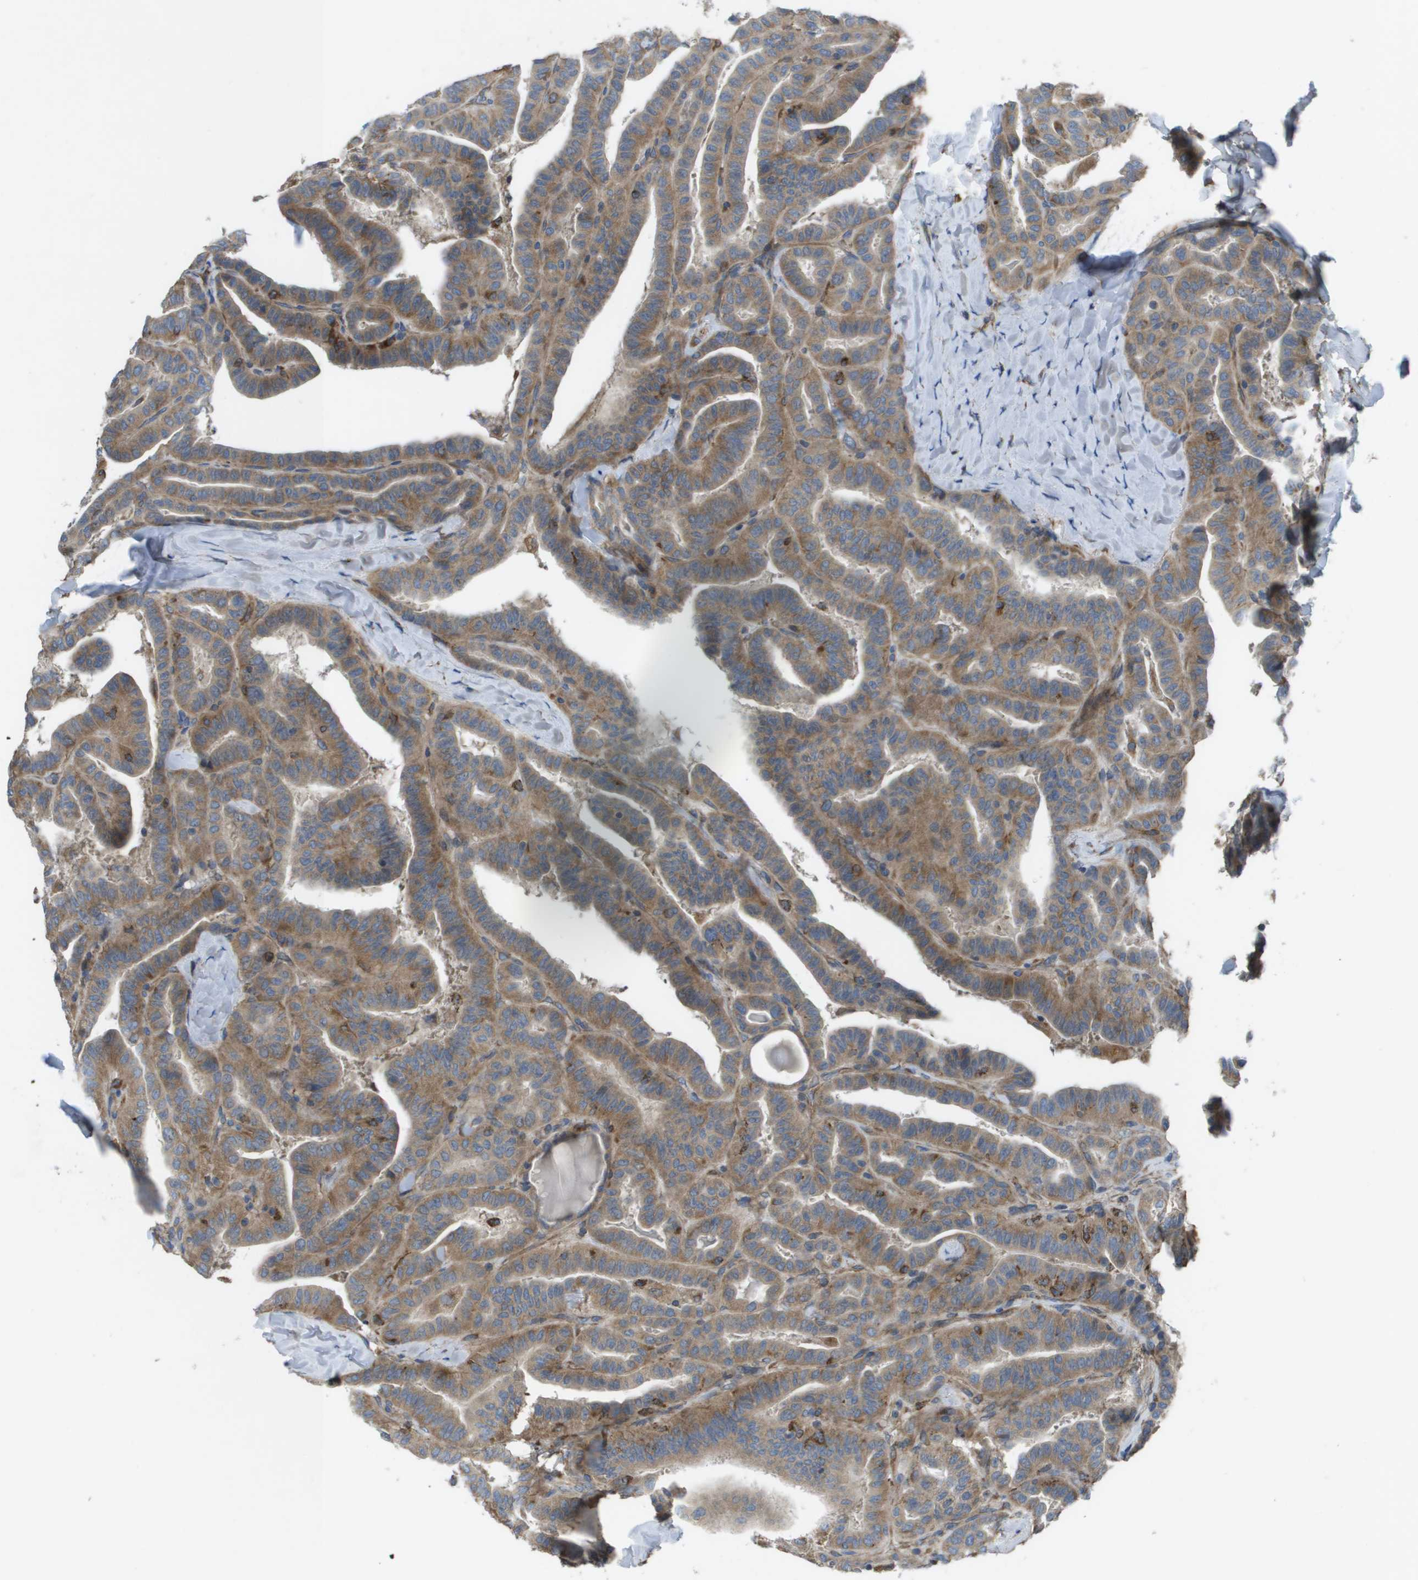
{"staining": {"intensity": "moderate", "quantity": ">75%", "location": "cytoplasmic/membranous"}, "tissue": "thyroid cancer", "cell_type": "Tumor cells", "image_type": "cancer", "snomed": [{"axis": "morphology", "description": "Papillary adenocarcinoma, NOS"}, {"axis": "topography", "description": "Thyroid gland"}], "caption": "The photomicrograph shows immunohistochemical staining of papillary adenocarcinoma (thyroid). There is moderate cytoplasmic/membranous positivity is present in about >75% of tumor cells.", "gene": "CLCN2", "patient": {"sex": "male", "age": 77}}